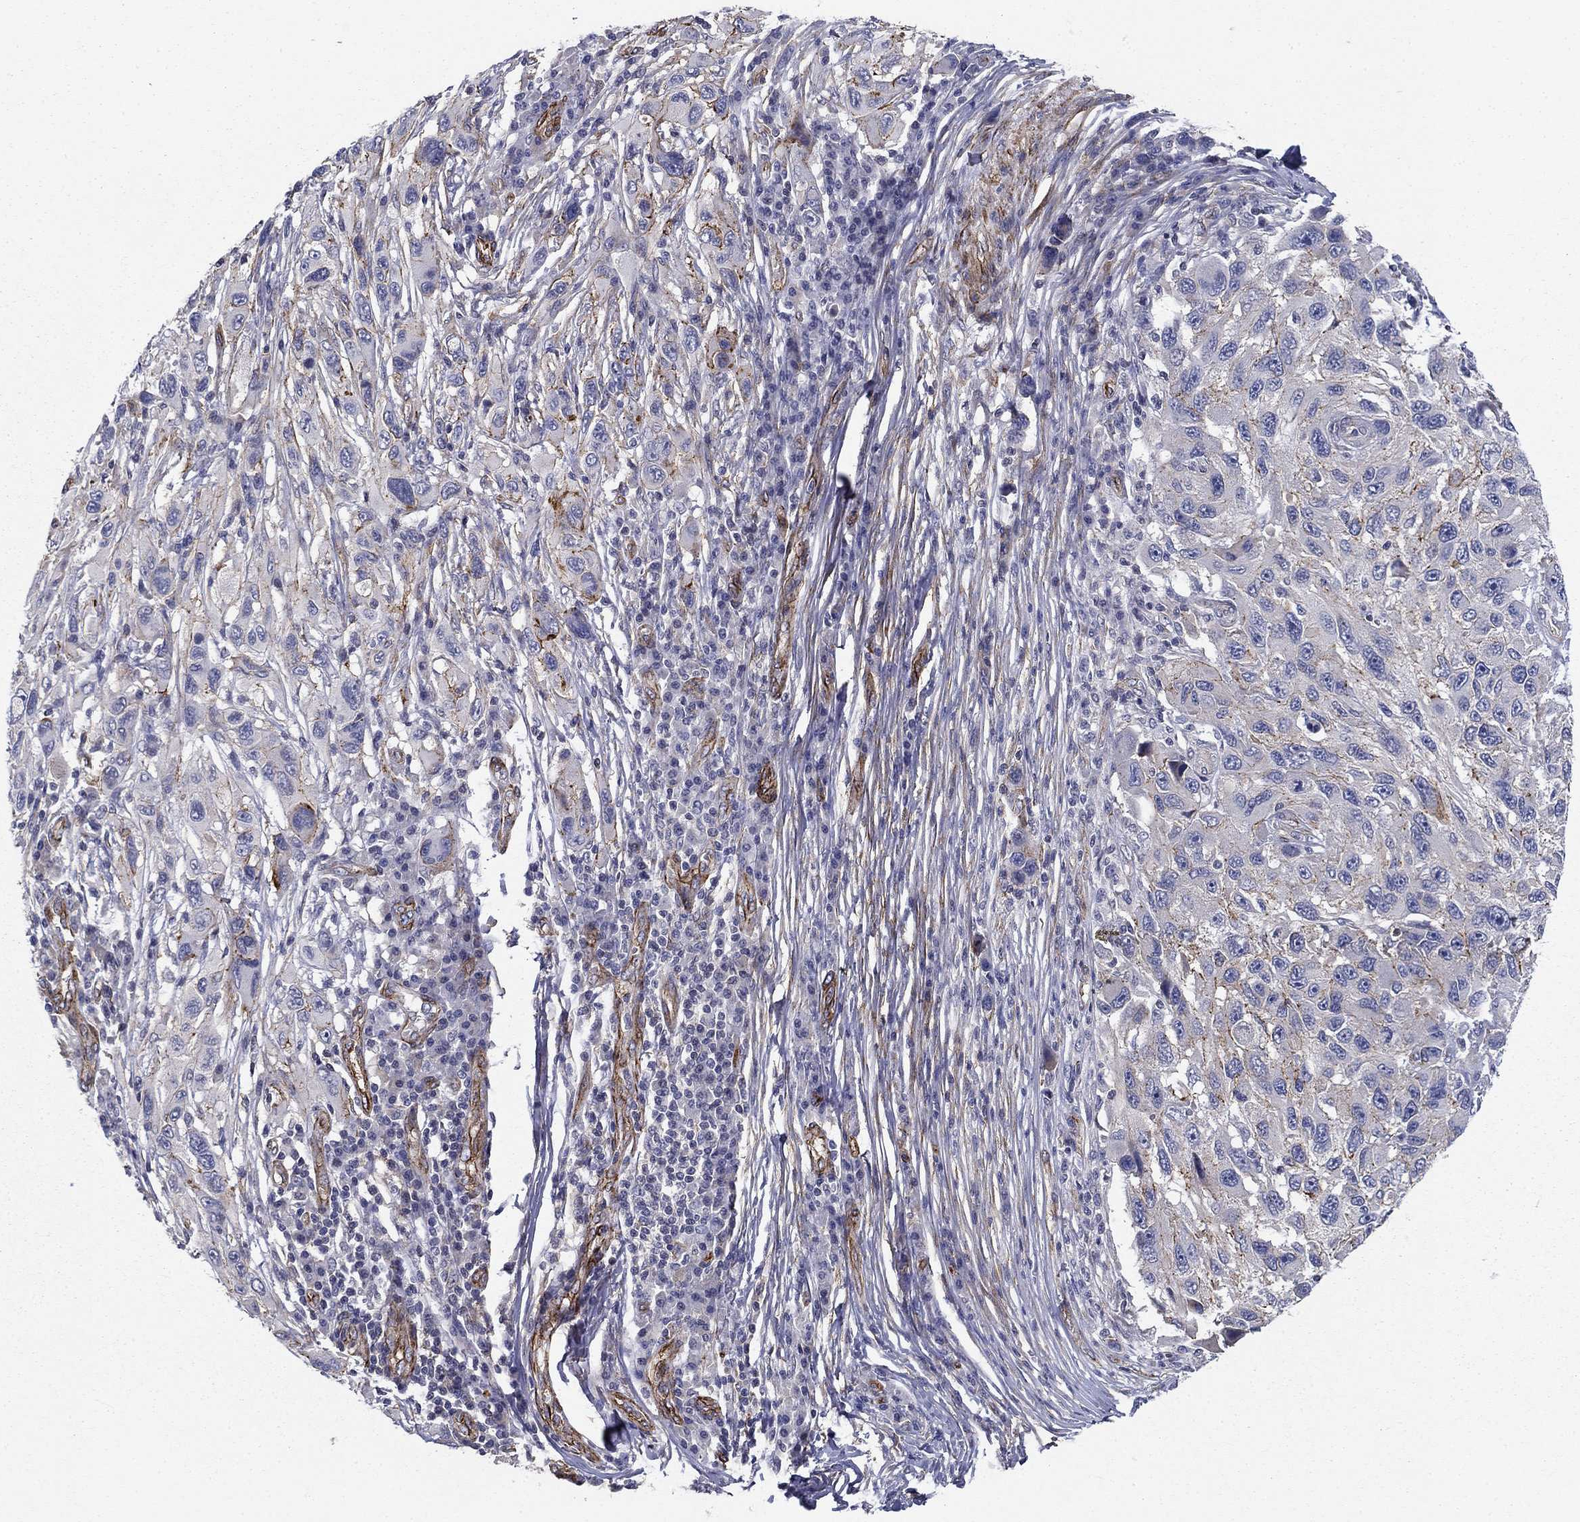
{"staining": {"intensity": "moderate", "quantity": "<25%", "location": "cytoplasmic/membranous"}, "tissue": "melanoma", "cell_type": "Tumor cells", "image_type": "cancer", "snomed": [{"axis": "morphology", "description": "Malignant melanoma, NOS"}, {"axis": "topography", "description": "Skin"}], "caption": "IHC (DAB (3,3'-diaminobenzidine)) staining of melanoma displays moderate cytoplasmic/membranous protein positivity in approximately <25% of tumor cells.", "gene": "SYNC", "patient": {"sex": "male", "age": 53}}